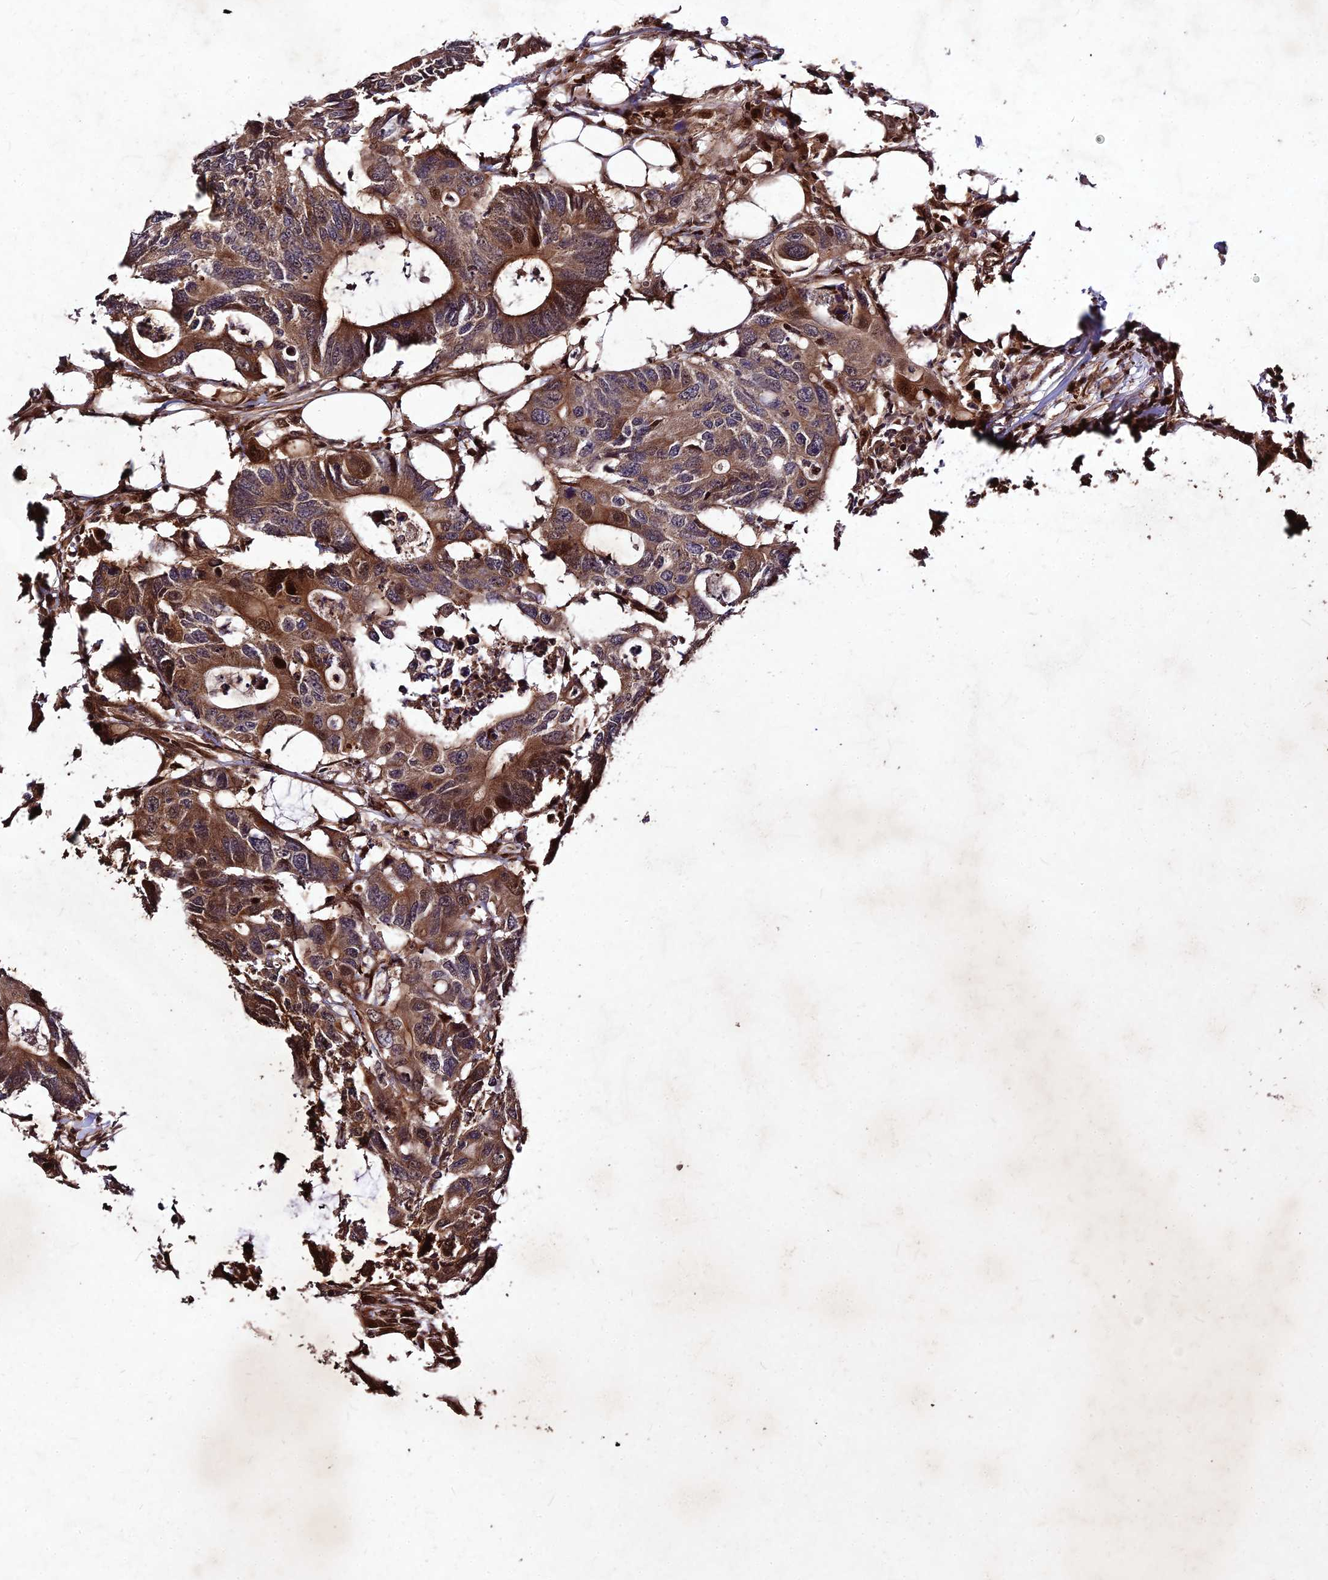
{"staining": {"intensity": "moderate", "quantity": ">75%", "location": "cytoplasmic/membranous,nuclear"}, "tissue": "colorectal cancer", "cell_type": "Tumor cells", "image_type": "cancer", "snomed": [{"axis": "morphology", "description": "Adenocarcinoma, NOS"}, {"axis": "topography", "description": "Colon"}], "caption": "Protein expression analysis of human colorectal adenocarcinoma reveals moderate cytoplasmic/membranous and nuclear positivity in approximately >75% of tumor cells. The staining is performed using DAB brown chromogen to label protein expression. The nuclei are counter-stained blue using hematoxylin.", "gene": "MKKS", "patient": {"sex": "male", "age": 71}}